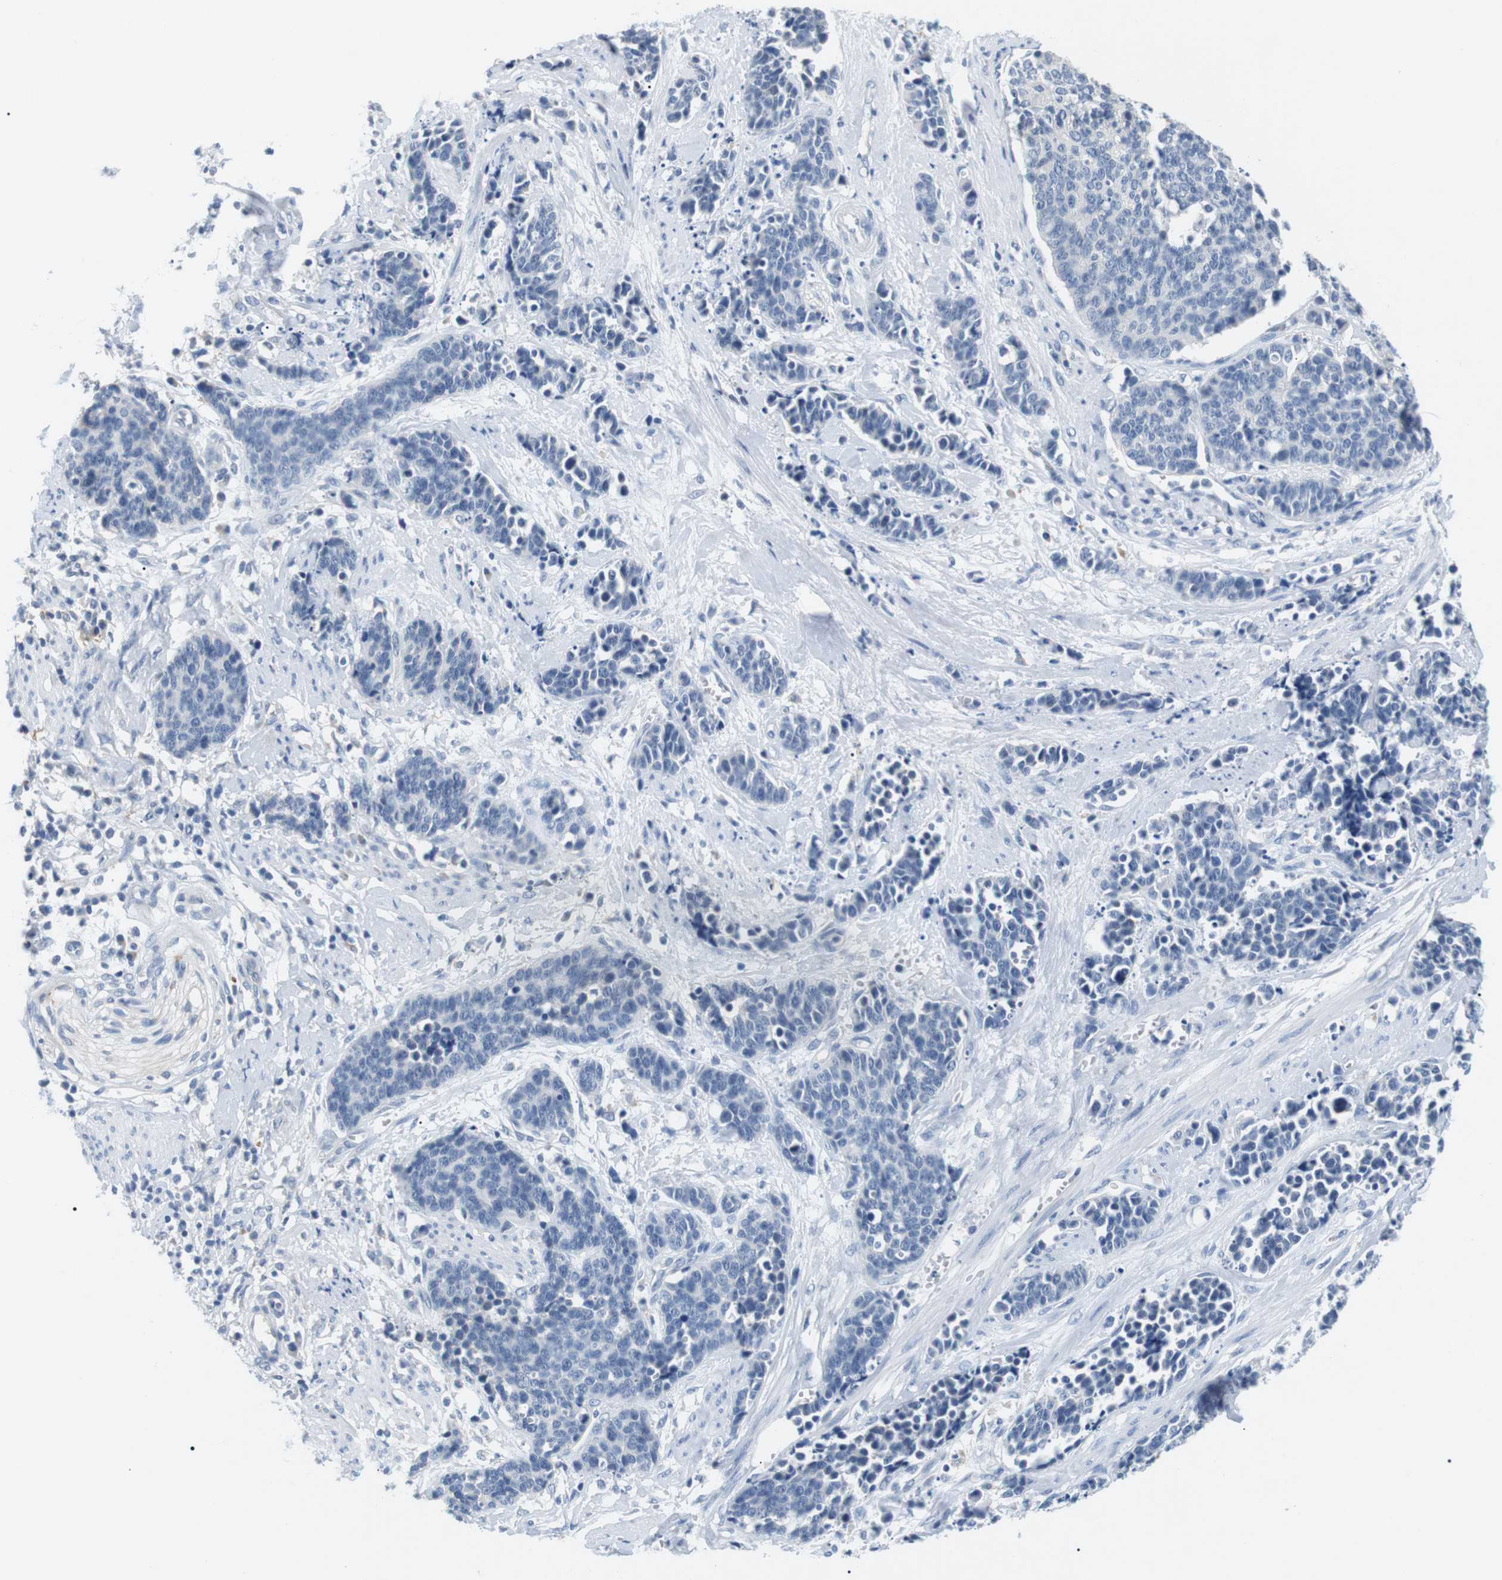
{"staining": {"intensity": "negative", "quantity": "none", "location": "none"}, "tissue": "cervical cancer", "cell_type": "Tumor cells", "image_type": "cancer", "snomed": [{"axis": "morphology", "description": "Squamous cell carcinoma, NOS"}, {"axis": "topography", "description": "Cervix"}], "caption": "The histopathology image exhibits no significant expression in tumor cells of squamous cell carcinoma (cervical). (DAB immunohistochemistry (IHC) visualized using brightfield microscopy, high magnification).", "gene": "FCGRT", "patient": {"sex": "female", "age": 35}}